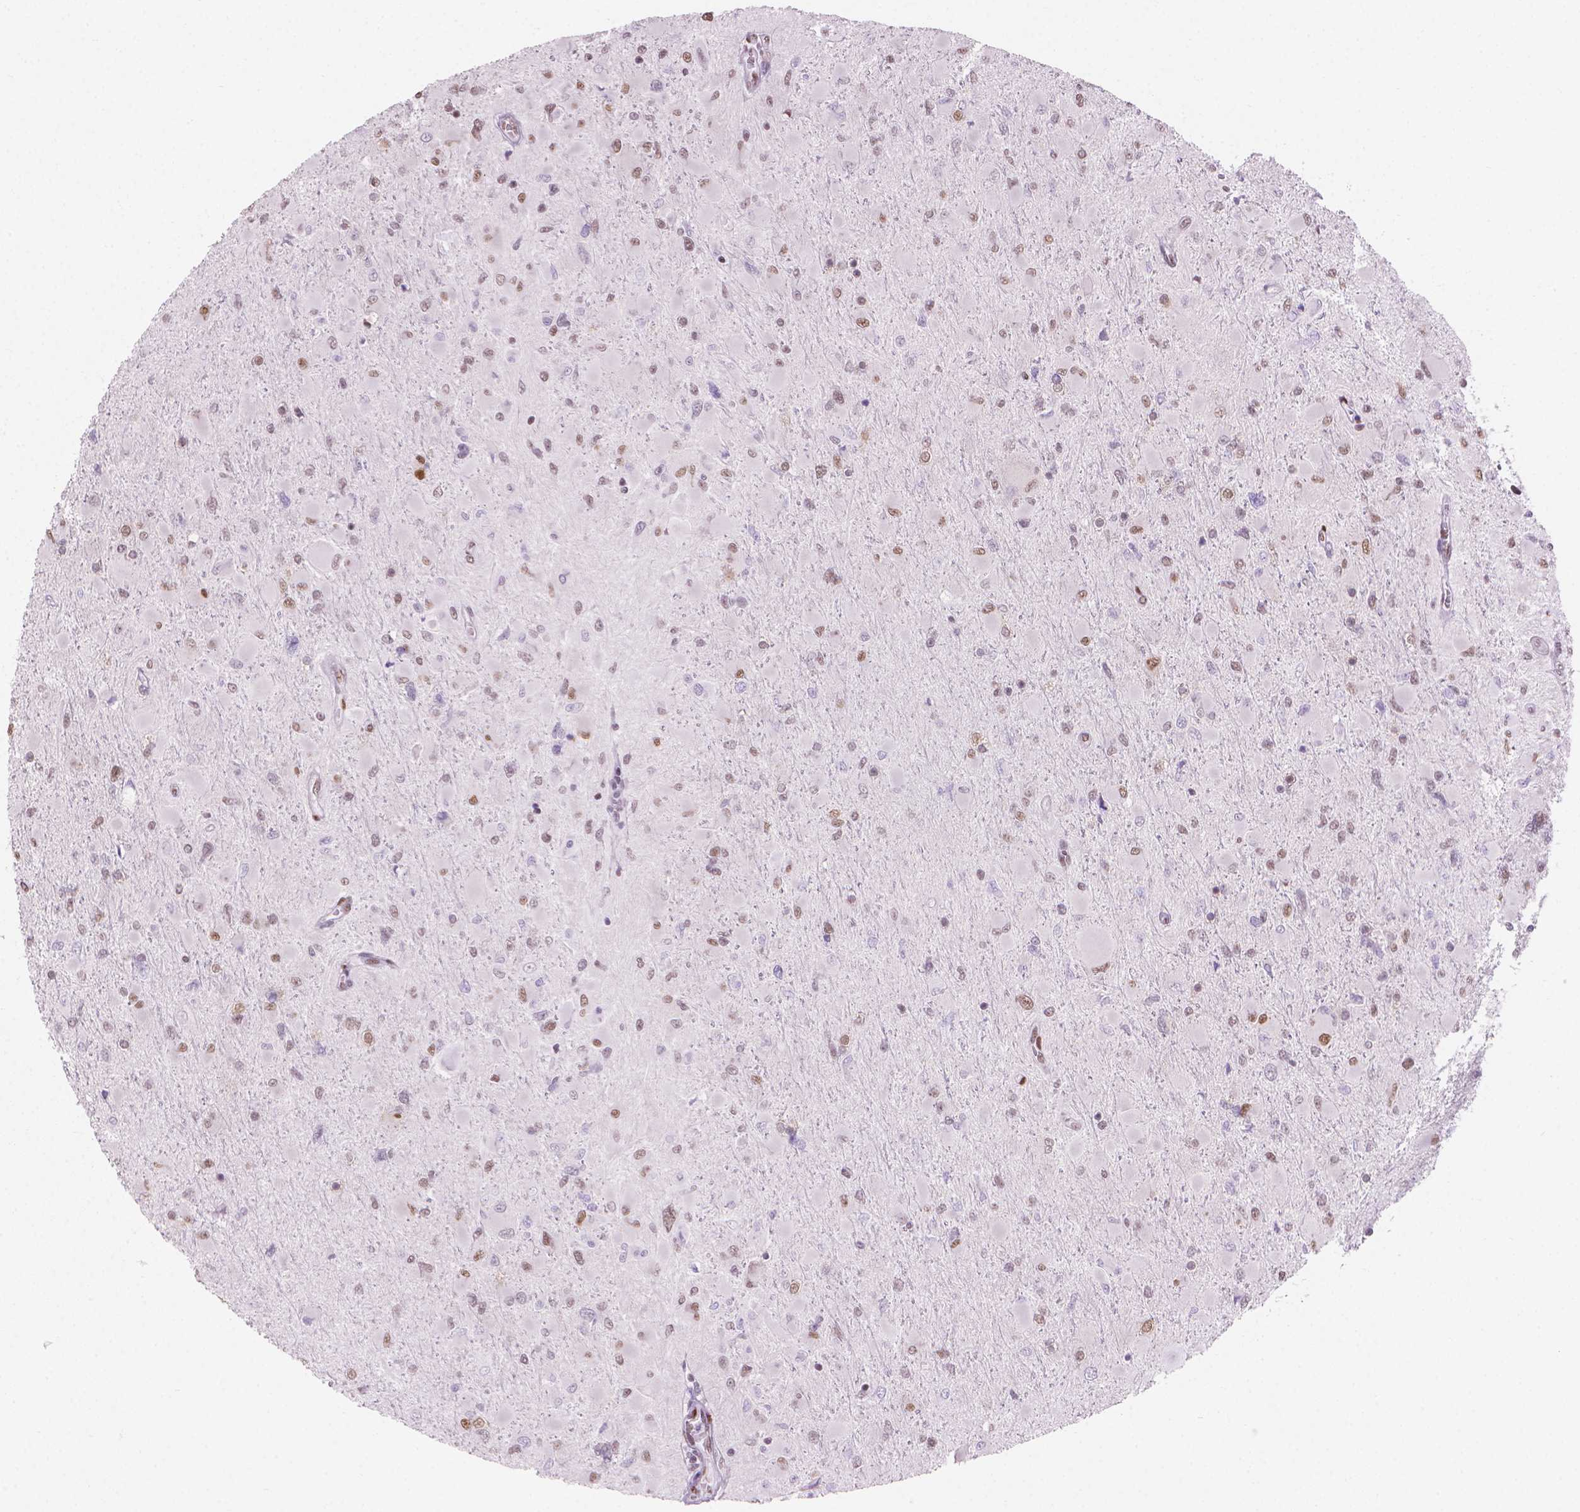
{"staining": {"intensity": "moderate", "quantity": "25%-75%", "location": "nuclear"}, "tissue": "glioma", "cell_type": "Tumor cells", "image_type": "cancer", "snomed": [{"axis": "morphology", "description": "Glioma, malignant, High grade"}, {"axis": "topography", "description": "Cerebral cortex"}], "caption": "A histopathology image of glioma stained for a protein displays moderate nuclear brown staining in tumor cells.", "gene": "PIAS2", "patient": {"sex": "female", "age": 36}}